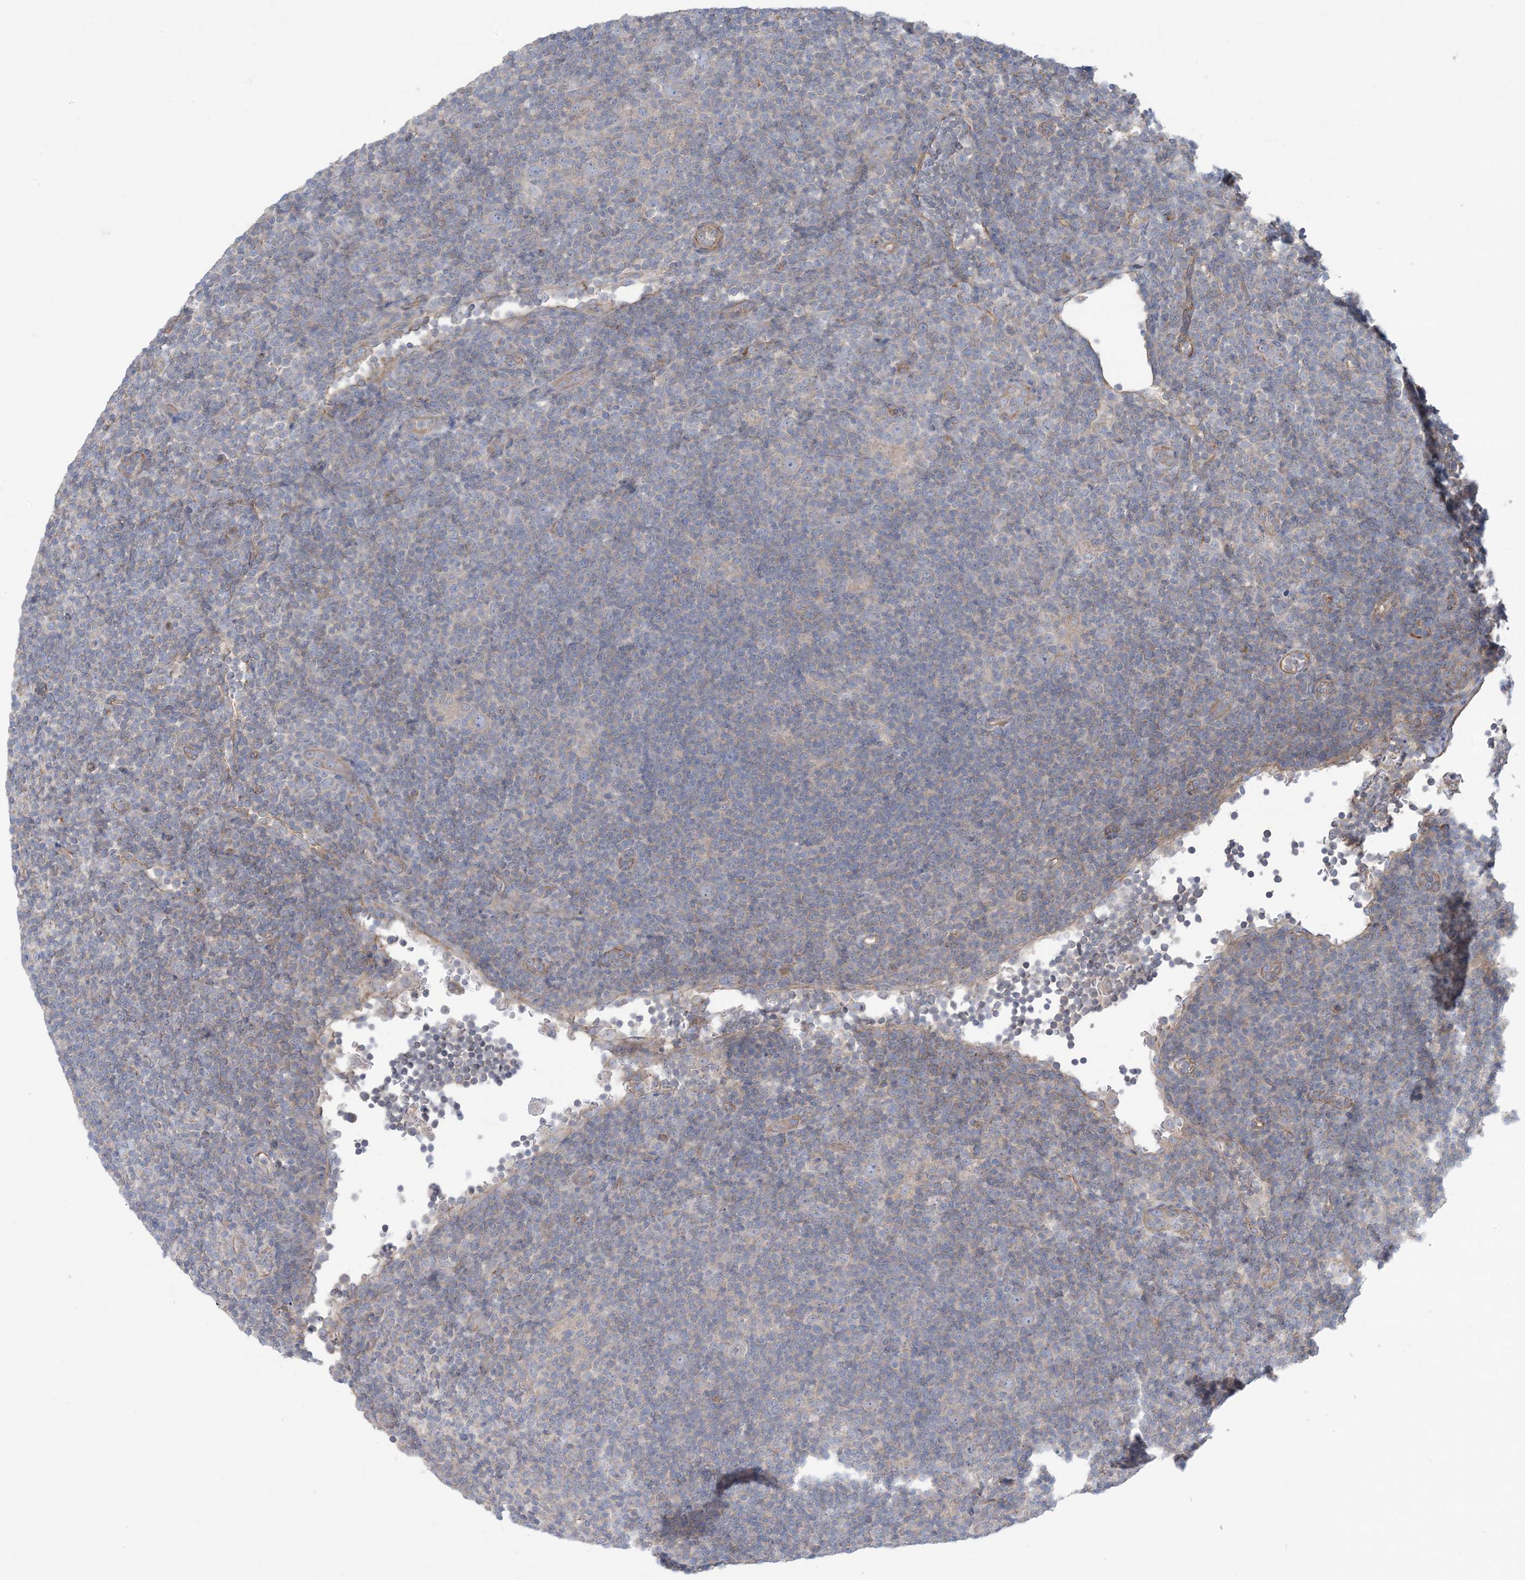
{"staining": {"intensity": "negative", "quantity": "none", "location": "none"}, "tissue": "lymphoma", "cell_type": "Tumor cells", "image_type": "cancer", "snomed": [{"axis": "morphology", "description": "Hodgkin's disease, NOS"}, {"axis": "topography", "description": "Lymph node"}], "caption": "Immunohistochemistry micrograph of neoplastic tissue: human Hodgkin's disease stained with DAB (3,3'-diaminobenzidine) displays no significant protein expression in tumor cells.", "gene": "CCNY", "patient": {"sex": "female", "age": 57}}